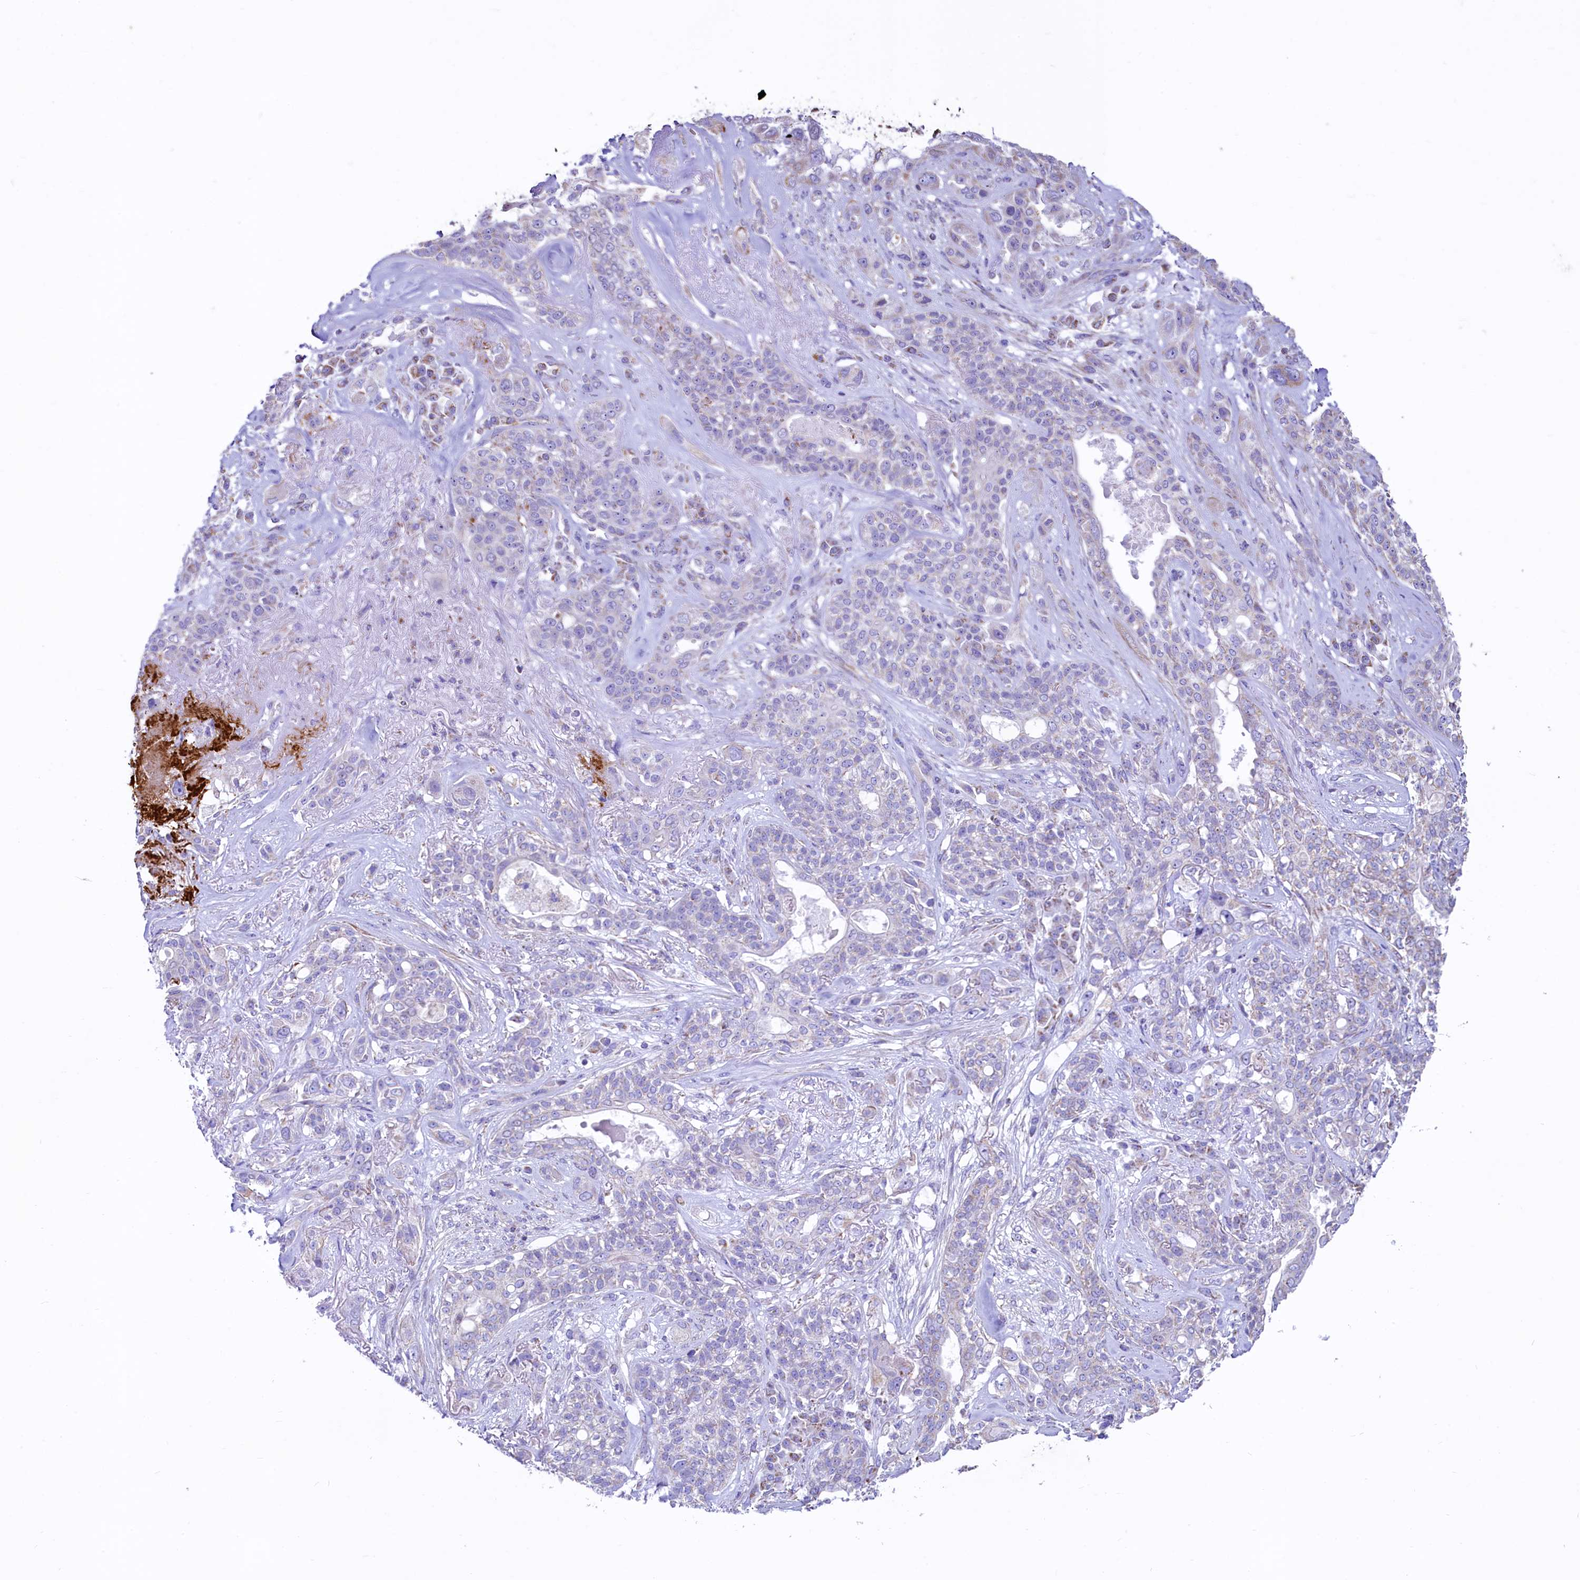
{"staining": {"intensity": "negative", "quantity": "none", "location": "none"}, "tissue": "lung cancer", "cell_type": "Tumor cells", "image_type": "cancer", "snomed": [{"axis": "morphology", "description": "Squamous cell carcinoma, NOS"}, {"axis": "topography", "description": "Lung"}], "caption": "Human lung squamous cell carcinoma stained for a protein using immunohistochemistry (IHC) shows no staining in tumor cells.", "gene": "VWCE", "patient": {"sex": "female", "age": 70}}